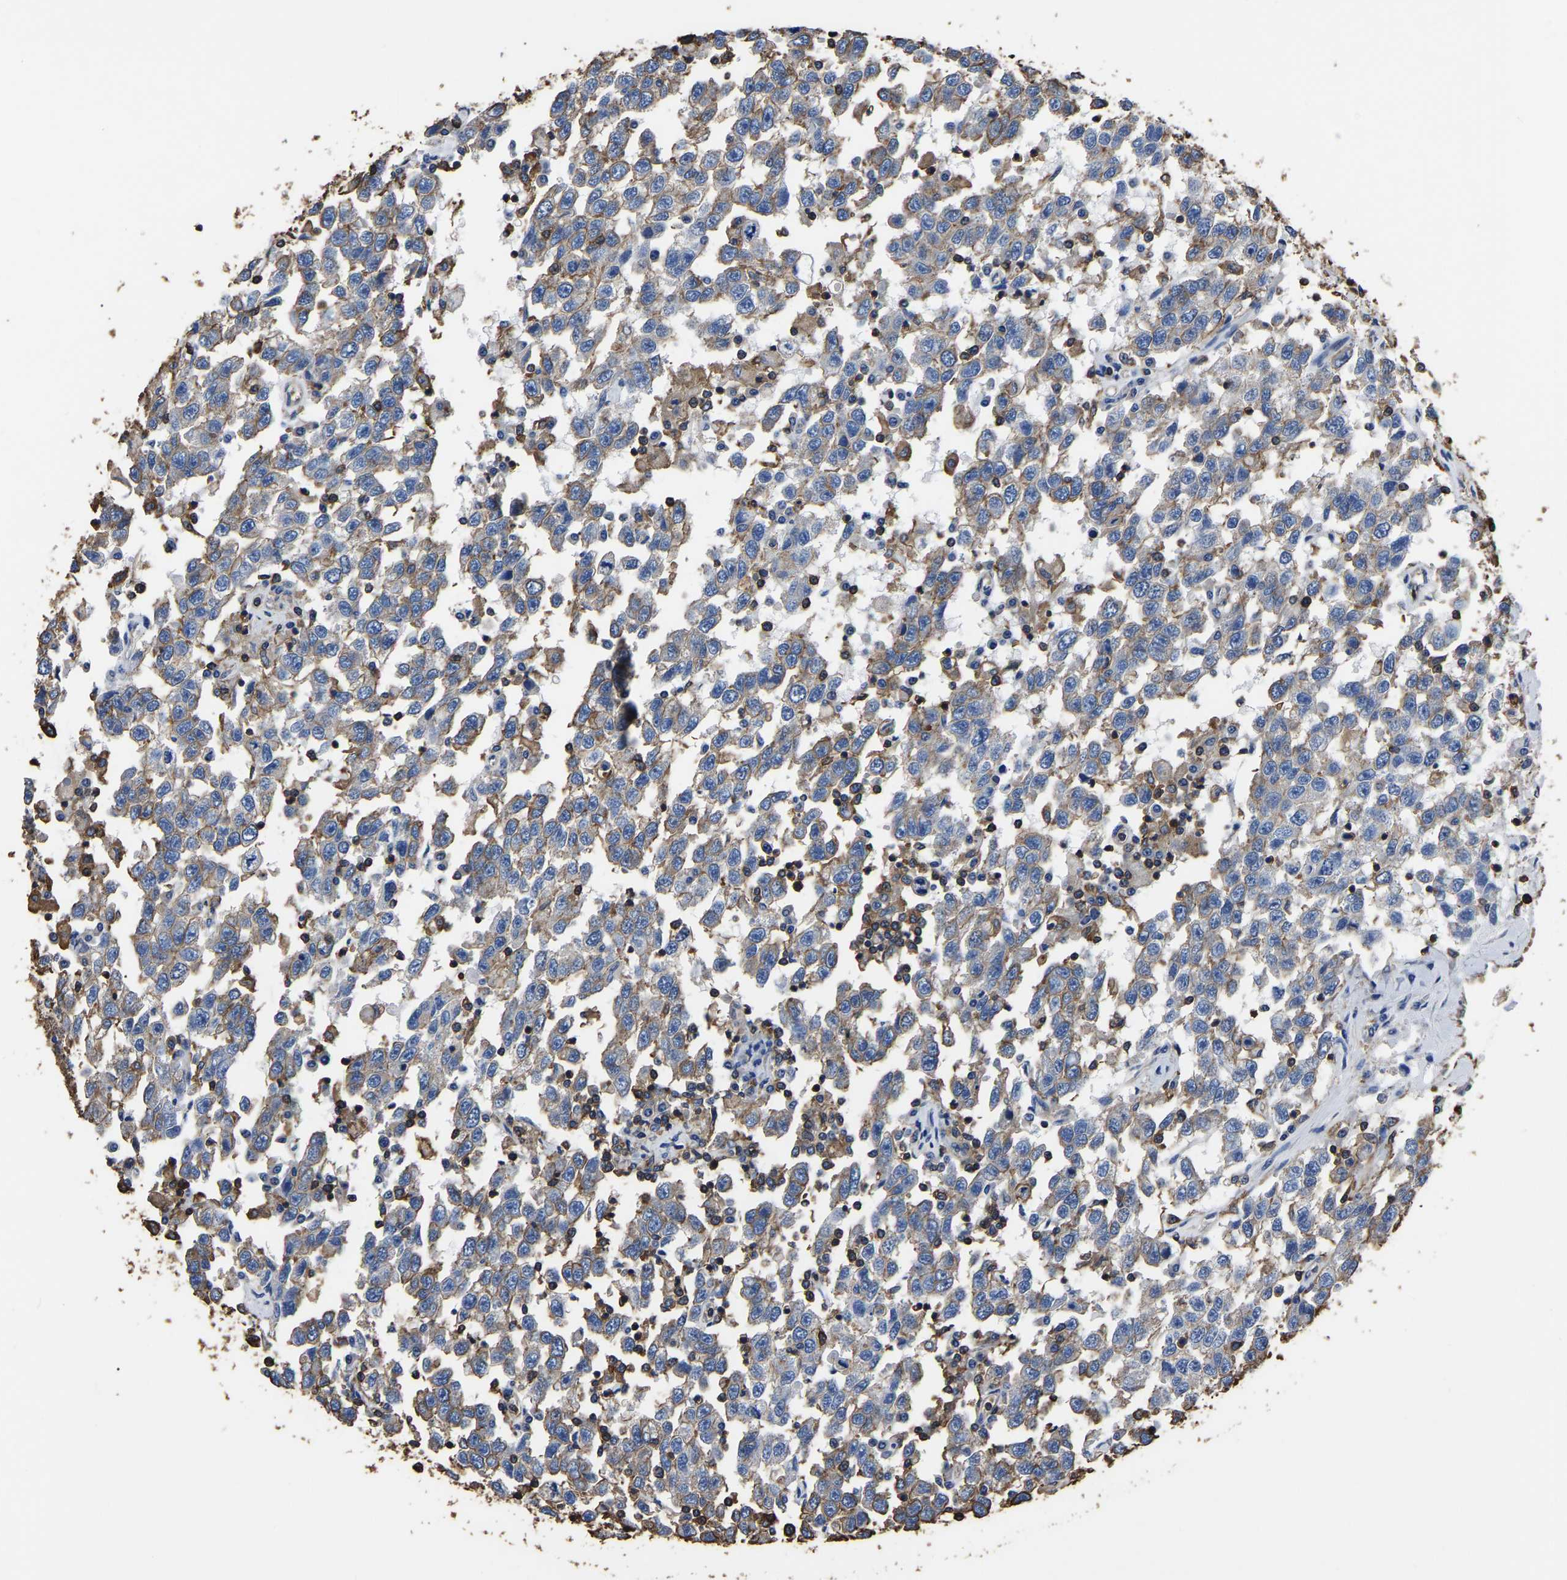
{"staining": {"intensity": "weak", "quantity": "25%-75%", "location": "cytoplasmic/membranous"}, "tissue": "testis cancer", "cell_type": "Tumor cells", "image_type": "cancer", "snomed": [{"axis": "morphology", "description": "Seminoma, NOS"}, {"axis": "topography", "description": "Testis"}], "caption": "Immunohistochemistry (IHC) (DAB) staining of human seminoma (testis) reveals weak cytoplasmic/membranous protein positivity in approximately 25%-75% of tumor cells. (IHC, brightfield microscopy, high magnification).", "gene": "ARMT1", "patient": {"sex": "male", "age": 41}}